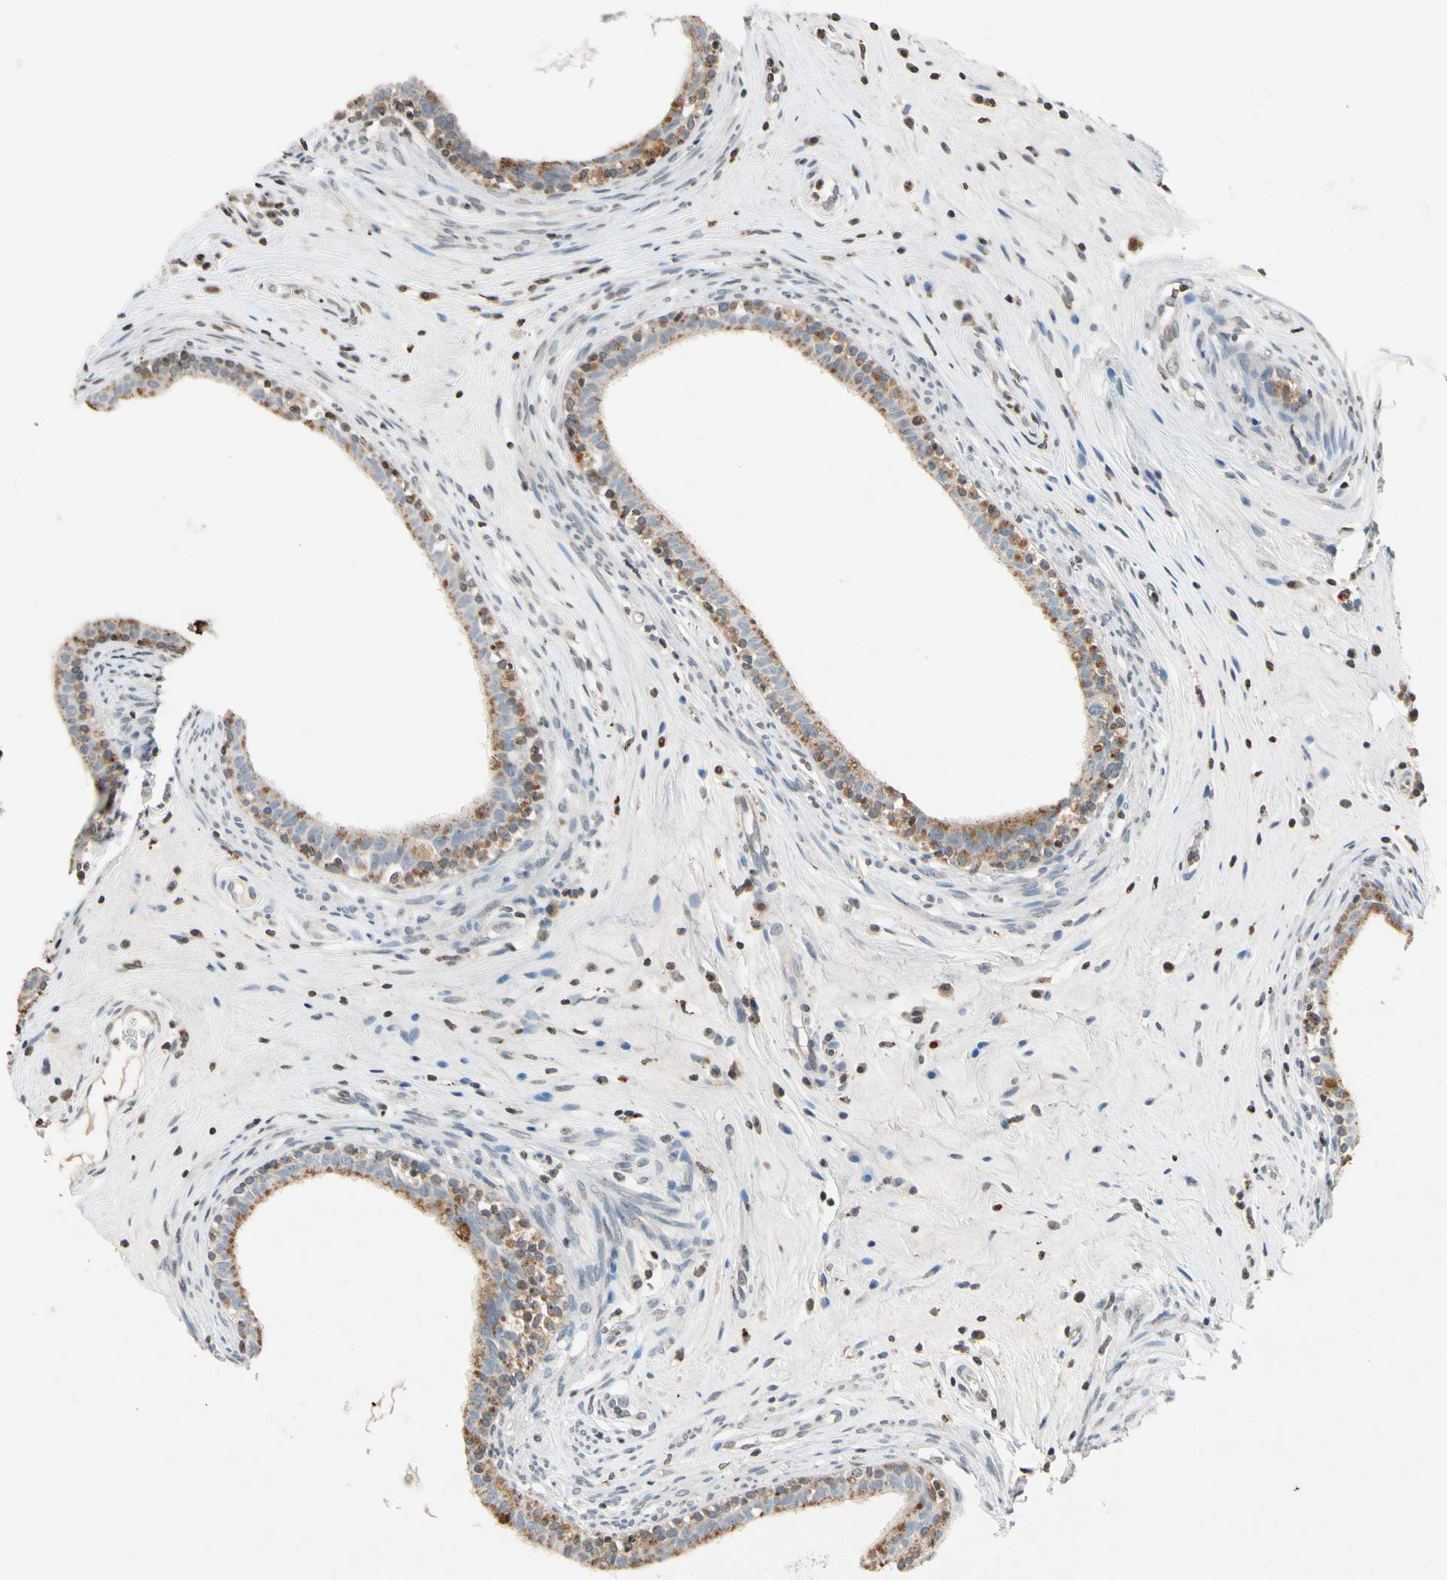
{"staining": {"intensity": "weak", "quantity": ">75%", "location": "cytoplasmic/membranous"}, "tissue": "epididymis", "cell_type": "Glandular cells", "image_type": "normal", "snomed": [{"axis": "morphology", "description": "Normal tissue, NOS"}, {"axis": "morphology", "description": "Inflammation, NOS"}, {"axis": "topography", "description": "Epididymis"}], "caption": "Unremarkable epididymis displays weak cytoplasmic/membranous staining in about >75% of glandular cells, visualized by immunohistochemistry. (Stains: DAB in brown, nuclei in blue, Microscopy: brightfield microscopy at high magnification).", "gene": "CLDN11", "patient": {"sex": "male", "age": 84}}